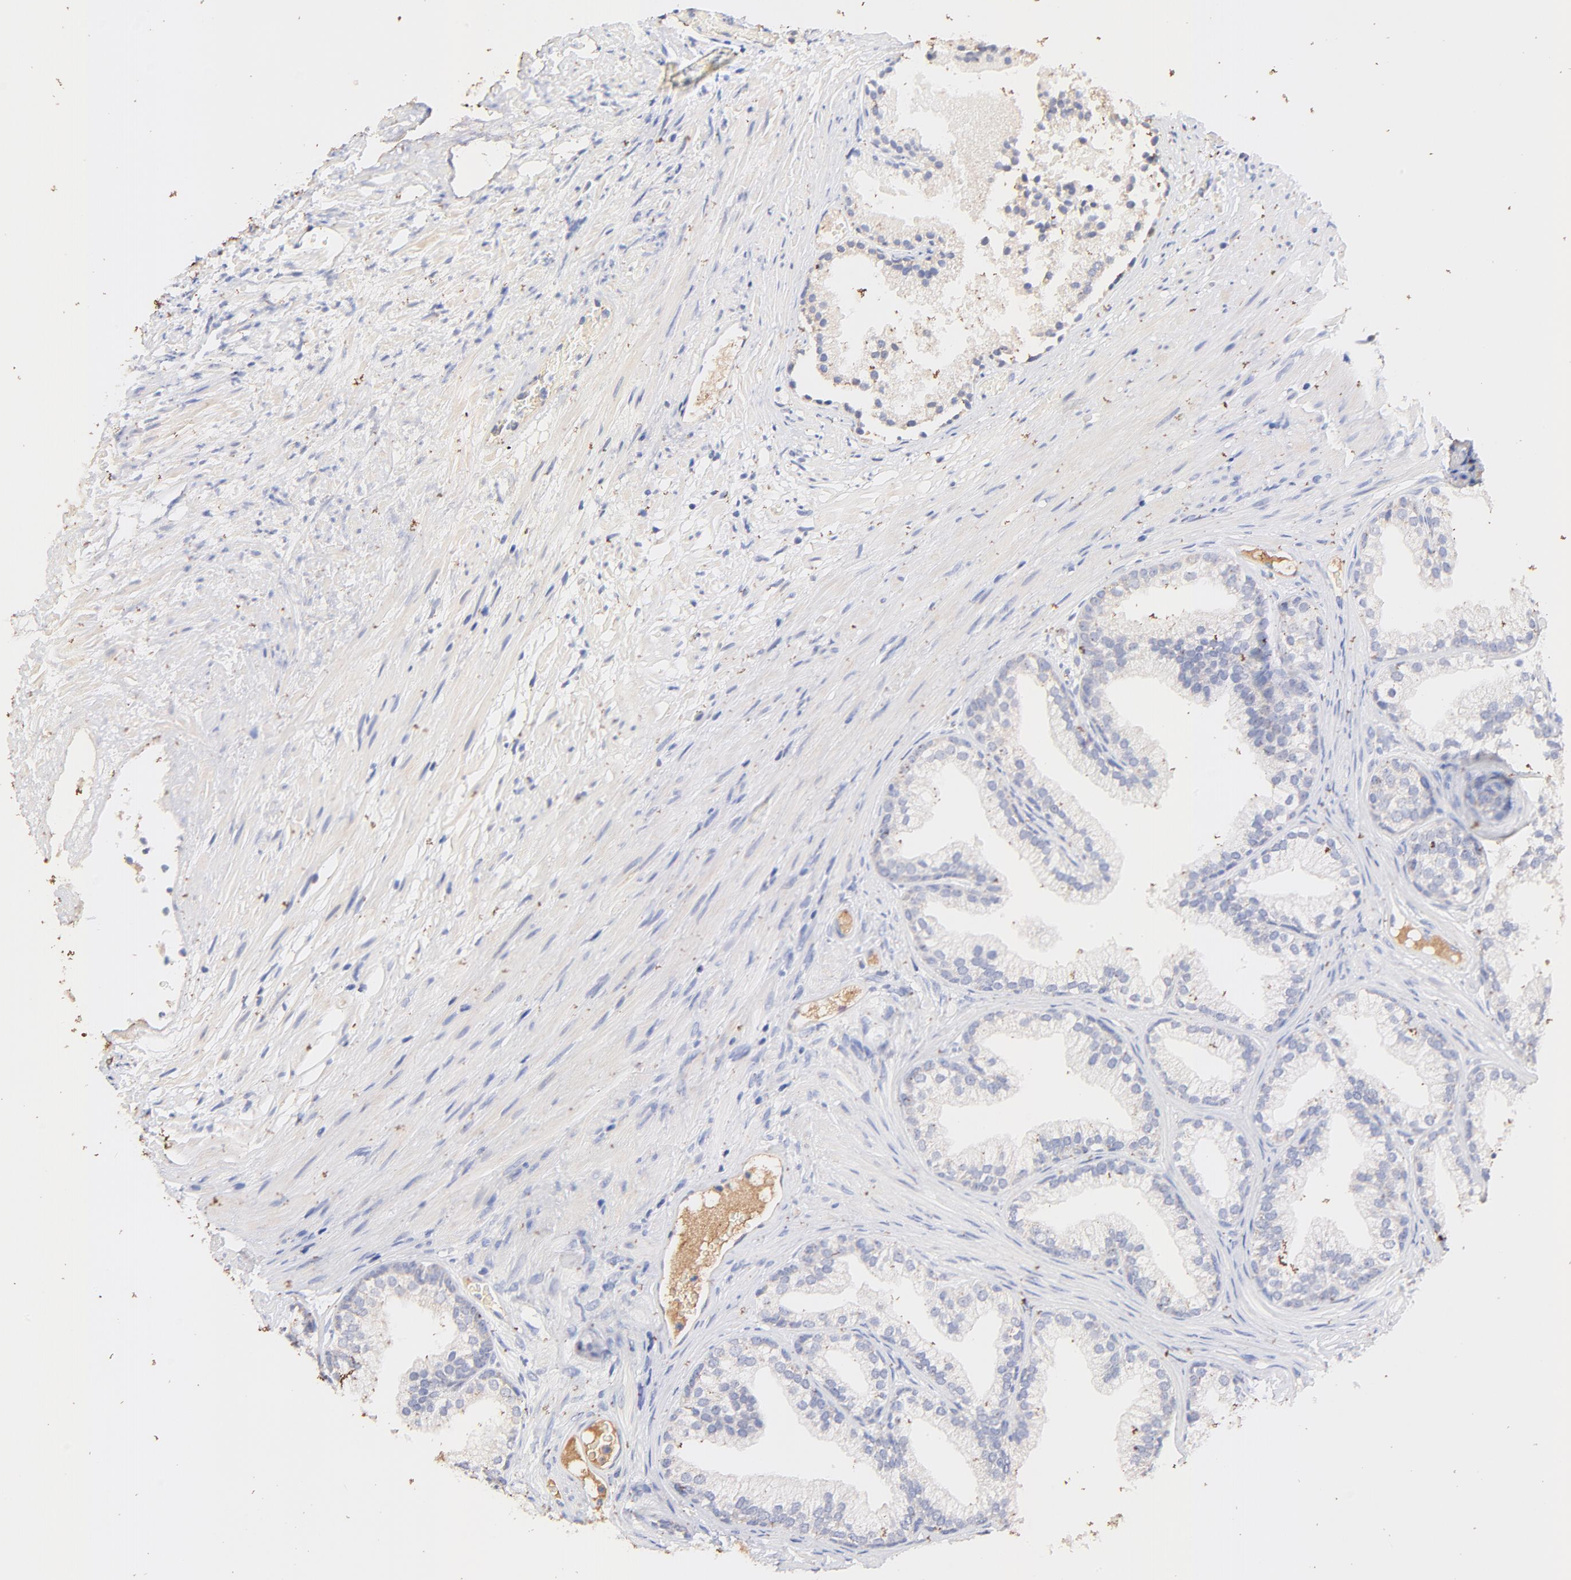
{"staining": {"intensity": "negative", "quantity": "none", "location": "none"}, "tissue": "prostate", "cell_type": "Glandular cells", "image_type": "normal", "snomed": [{"axis": "morphology", "description": "Normal tissue, NOS"}, {"axis": "topography", "description": "Prostate"}], "caption": "Immunohistochemical staining of unremarkable prostate demonstrates no significant expression in glandular cells. (DAB (3,3'-diaminobenzidine) IHC, high magnification).", "gene": "IGLV7", "patient": {"sex": "male", "age": 76}}